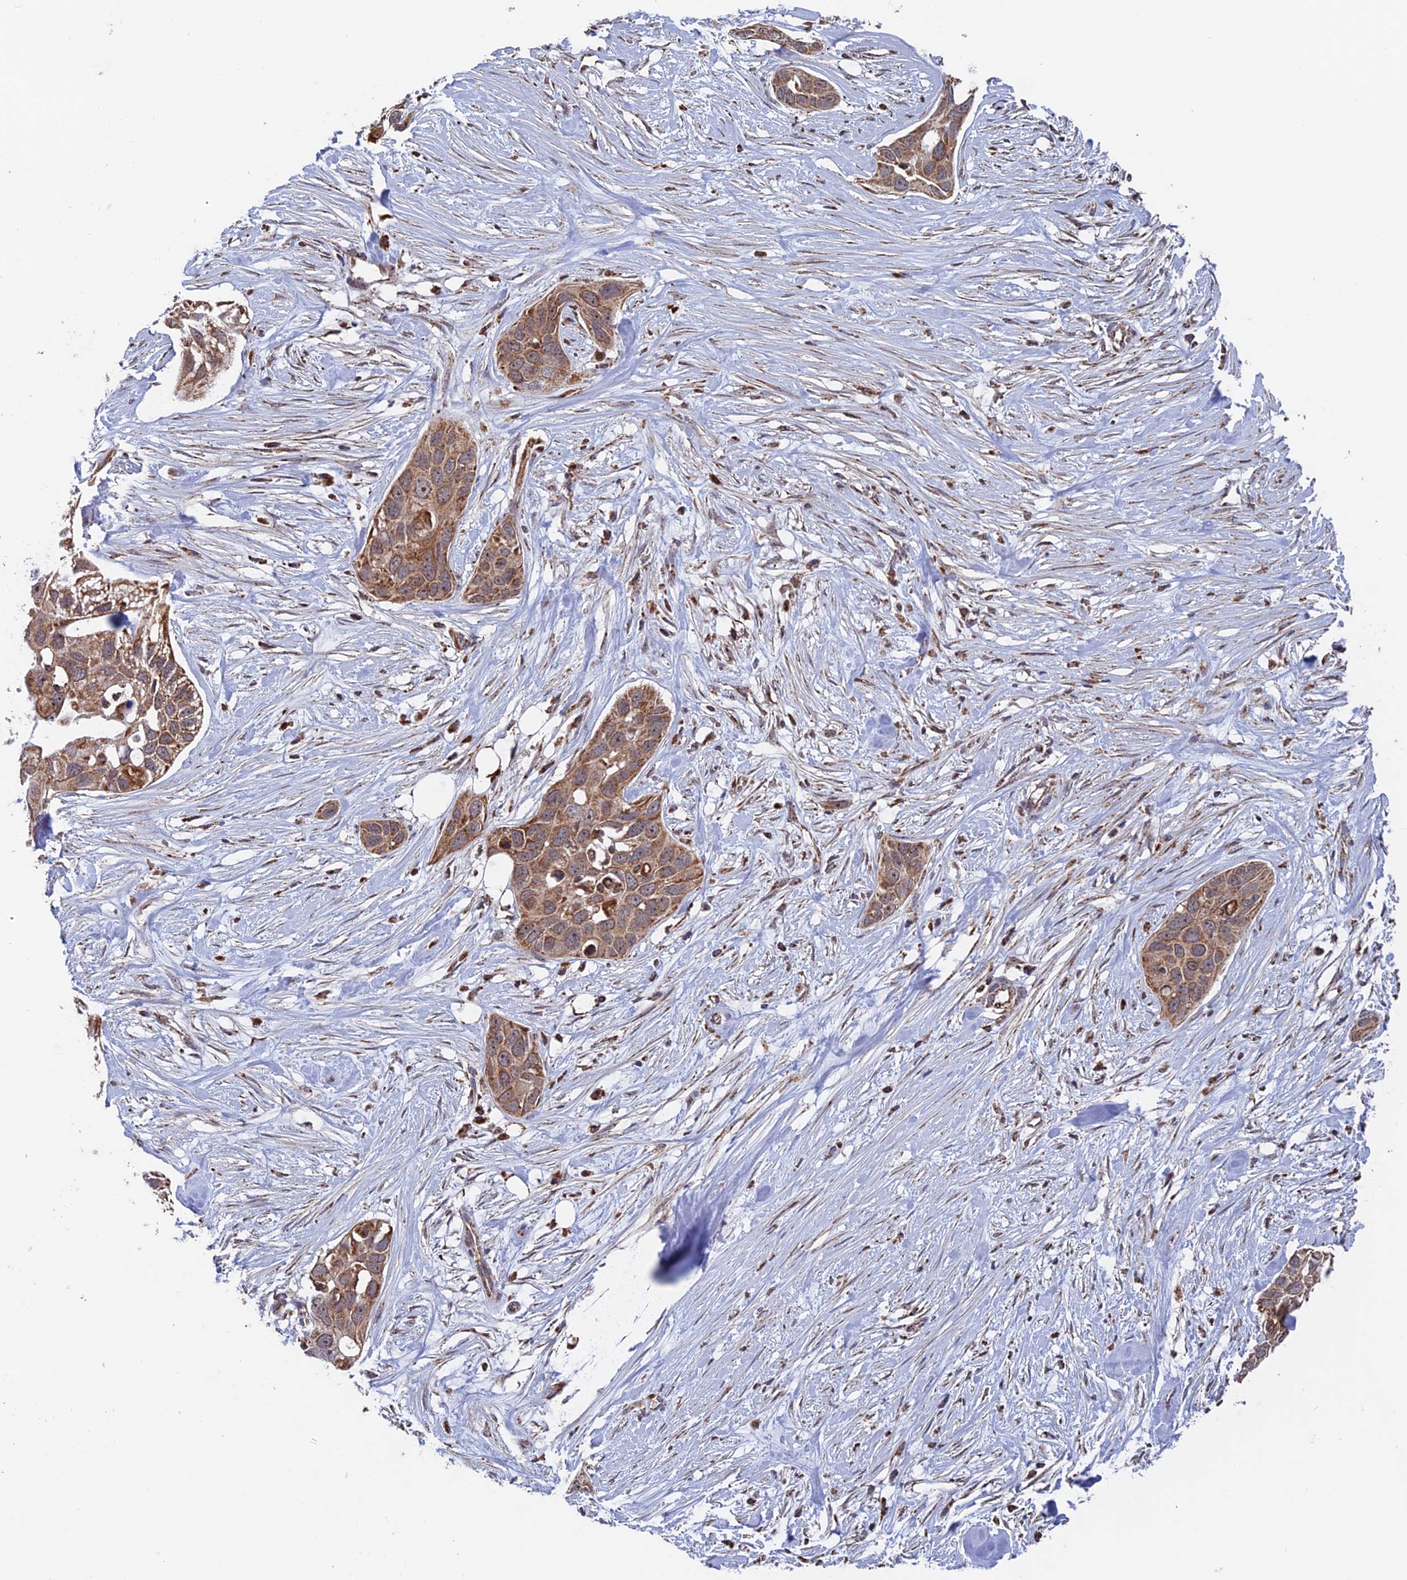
{"staining": {"intensity": "moderate", "quantity": ">75%", "location": "cytoplasmic/membranous"}, "tissue": "pancreatic cancer", "cell_type": "Tumor cells", "image_type": "cancer", "snomed": [{"axis": "morphology", "description": "Adenocarcinoma, NOS"}, {"axis": "topography", "description": "Pancreas"}], "caption": "DAB (3,3'-diaminobenzidine) immunohistochemical staining of human adenocarcinoma (pancreatic) demonstrates moderate cytoplasmic/membranous protein expression in approximately >75% of tumor cells. (Stains: DAB in brown, nuclei in blue, Microscopy: brightfield microscopy at high magnification).", "gene": "DTYMK", "patient": {"sex": "female", "age": 60}}